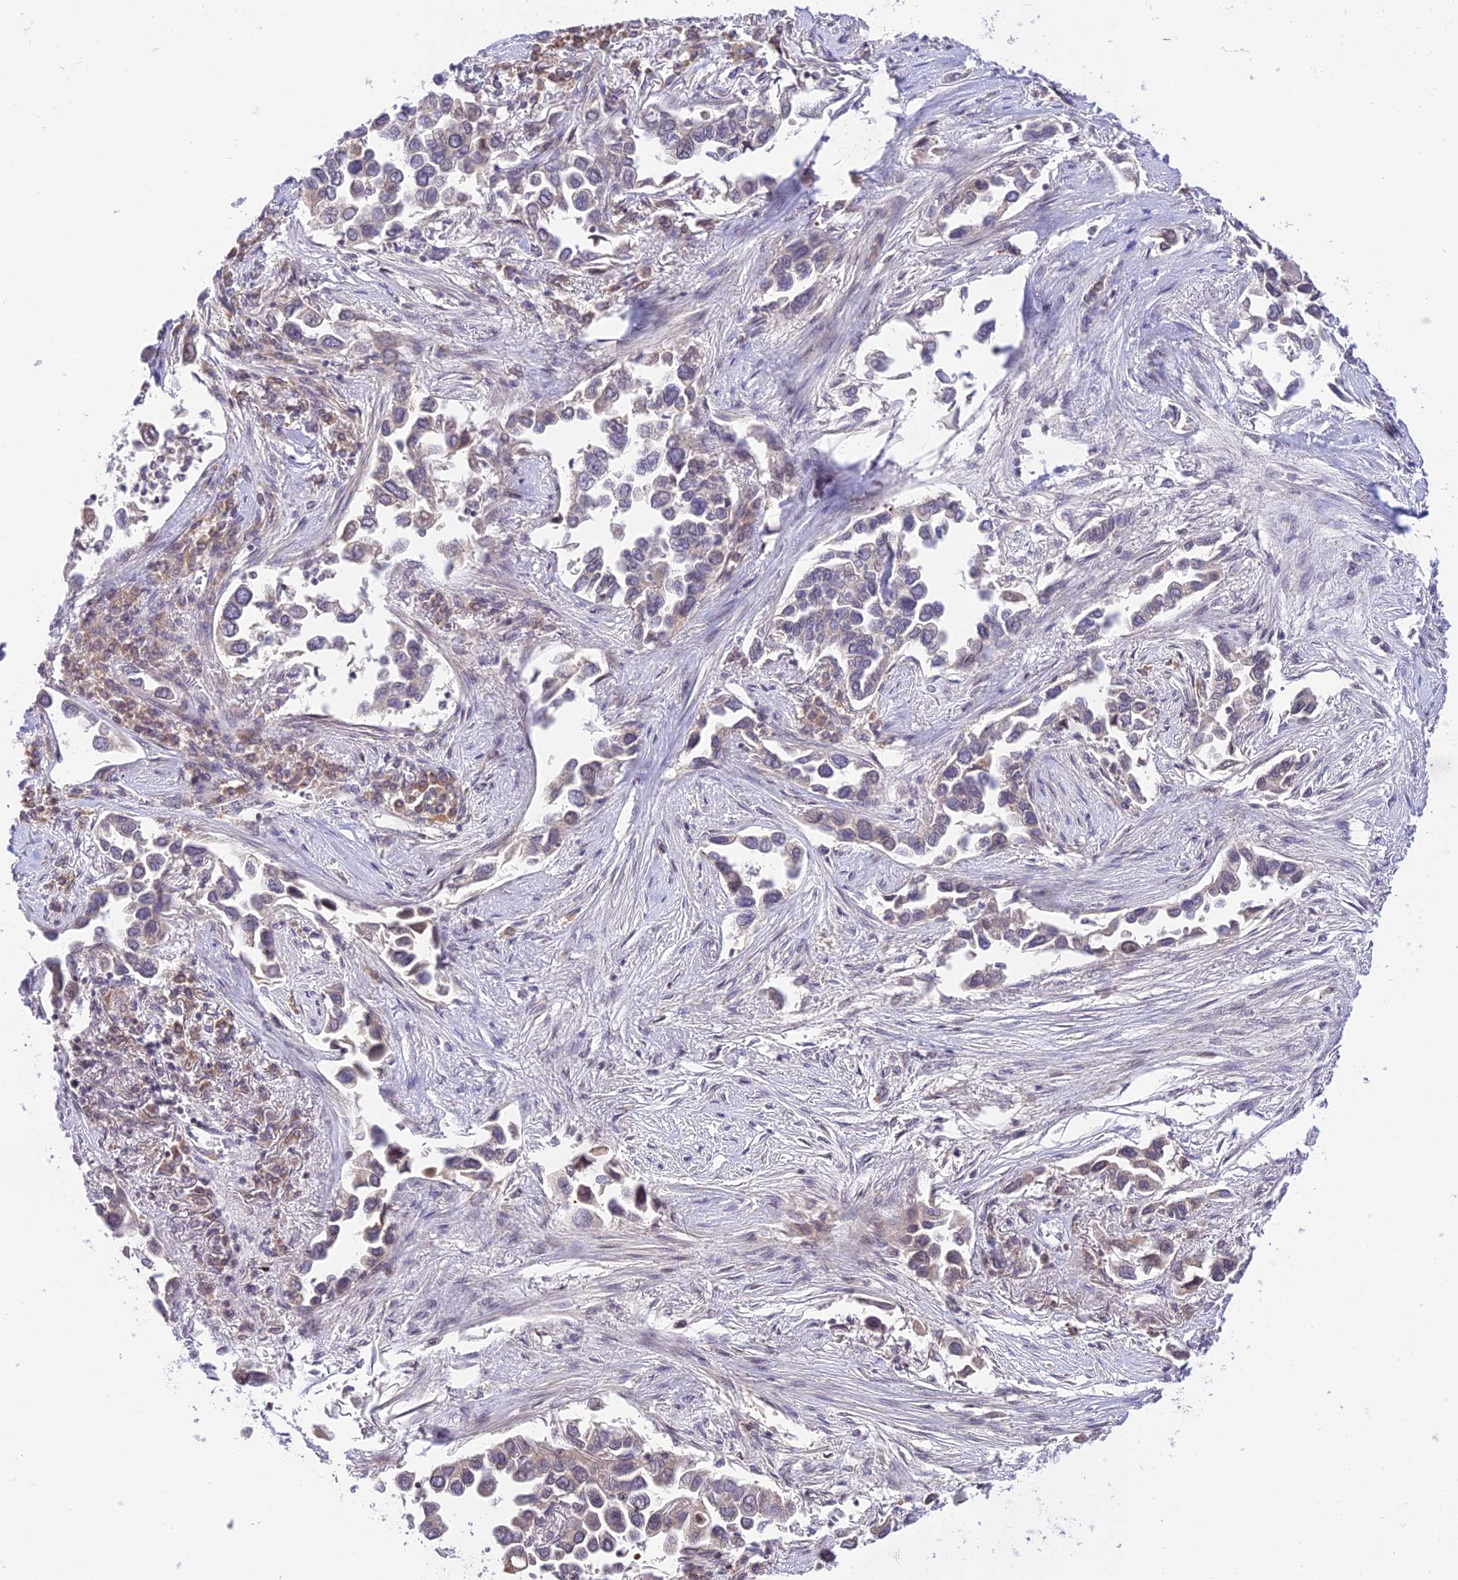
{"staining": {"intensity": "weak", "quantity": "<25%", "location": "cytoplasmic/membranous"}, "tissue": "lung cancer", "cell_type": "Tumor cells", "image_type": "cancer", "snomed": [{"axis": "morphology", "description": "Adenocarcinoma, NOS"}, {"axis": "topography", "description": "Lung"}], "caption": "The photomicrograph demonstrates no staining of tumor cells in lung adenocarcinoma. (DAB (3,3'-diaminobenzidine) immunohistochemistry with hematoxylin counter stain).", "gene": "TEKT1", "patient": {"sex": "female", "age": 76}}